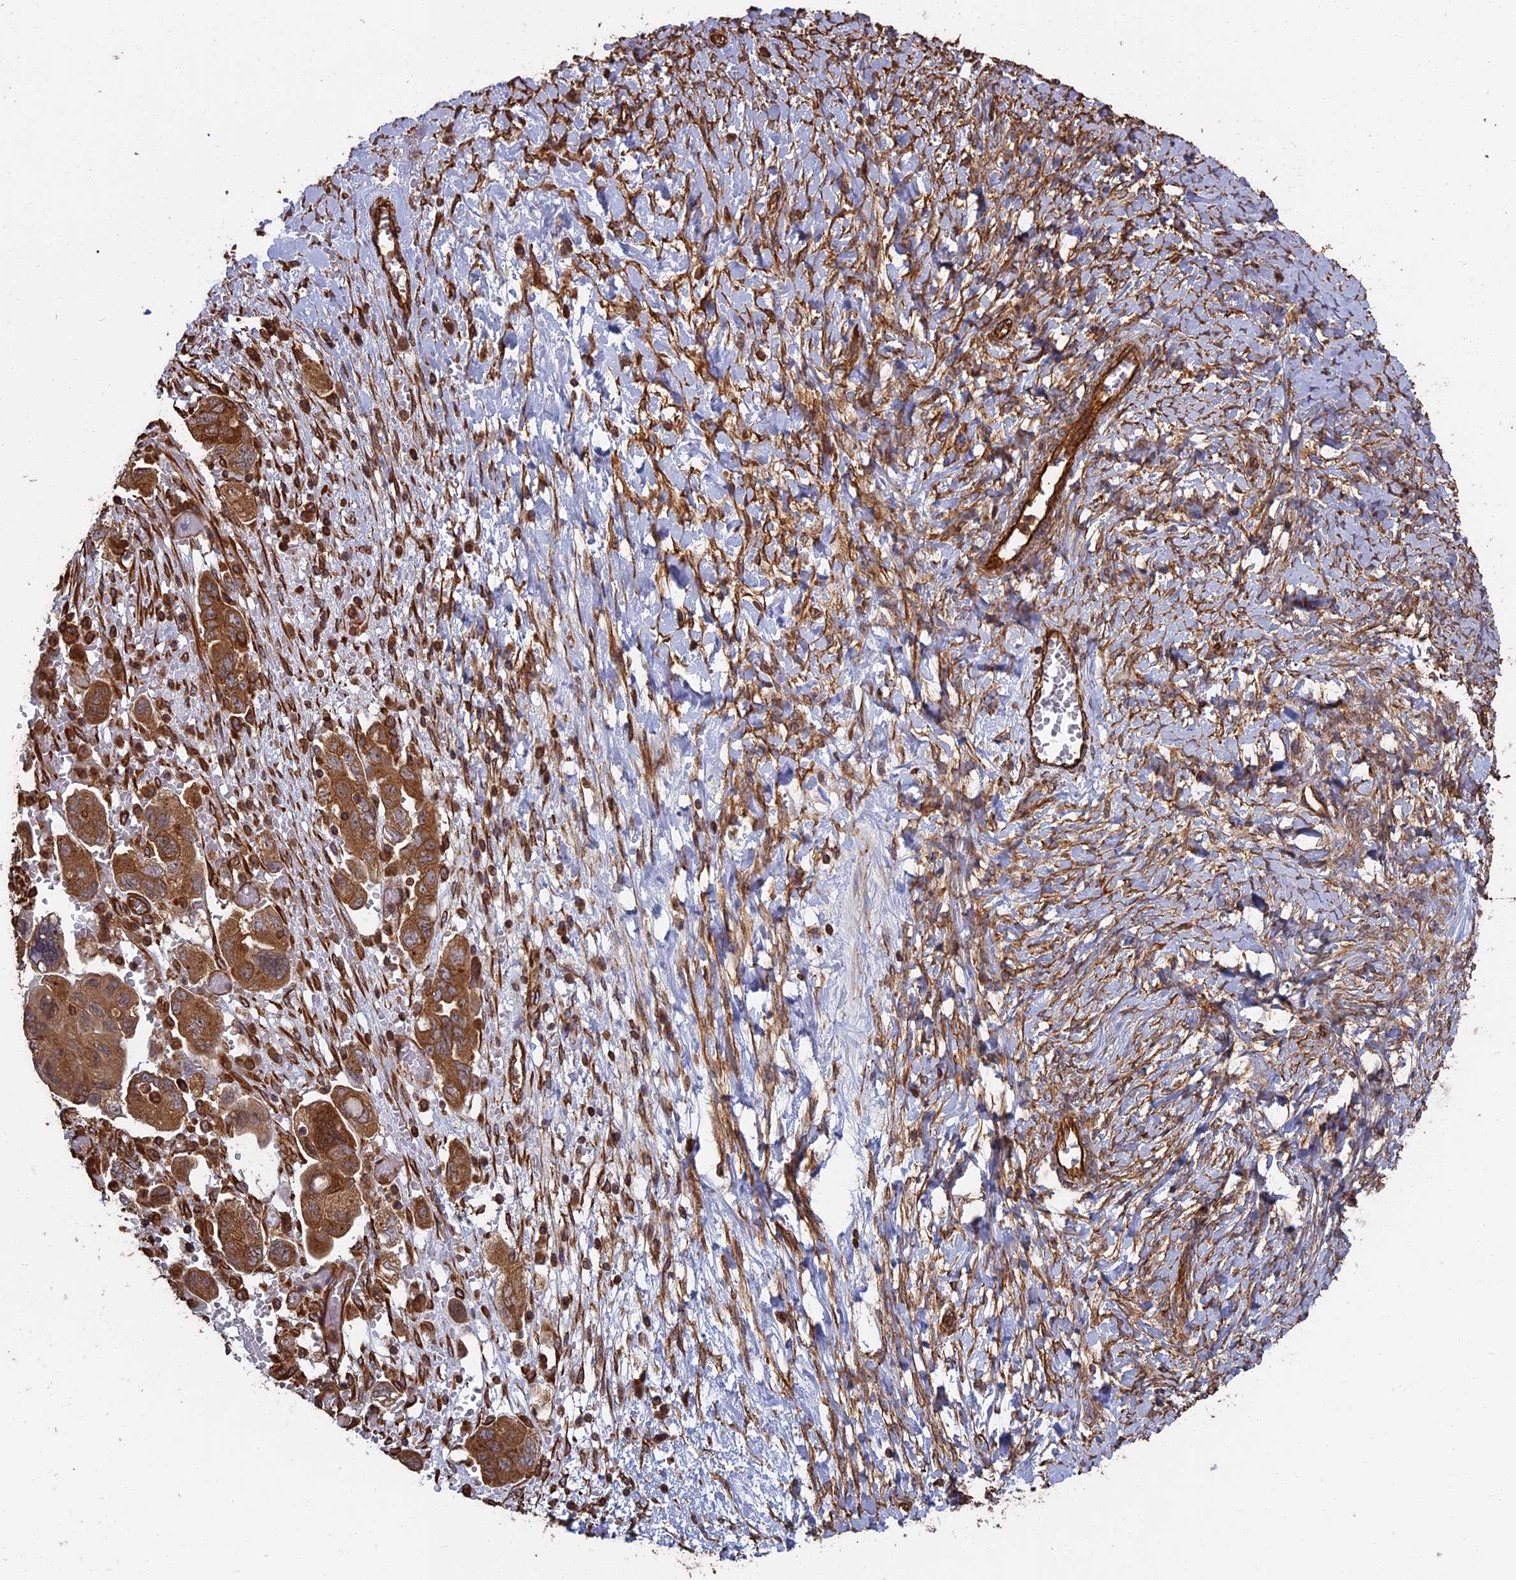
{"staining": {"intensity": "moderate", "quantity": ">75%", "location": "cytoplasmic/membranous"}, "tissue": "ovarian cancer", "cell_type": "Tumor cells", "image_type": "cancer", "snomed": [{"axis": "morphology", "description": "Carcinoma, NOS"}, {"axis": "morphology", "description": "Cystadenocarcinoma, serous, NOS"}, {"axis": "topography", "description": "Ovary"}], "caption": "Moderate cytoplasmic/membranous protein expression is appreciated in about >75% of tumor cells in ovarian cancer (carcinoma).", "gene": "CCDC124", "patient": {"sex": "female", "age": 69}}